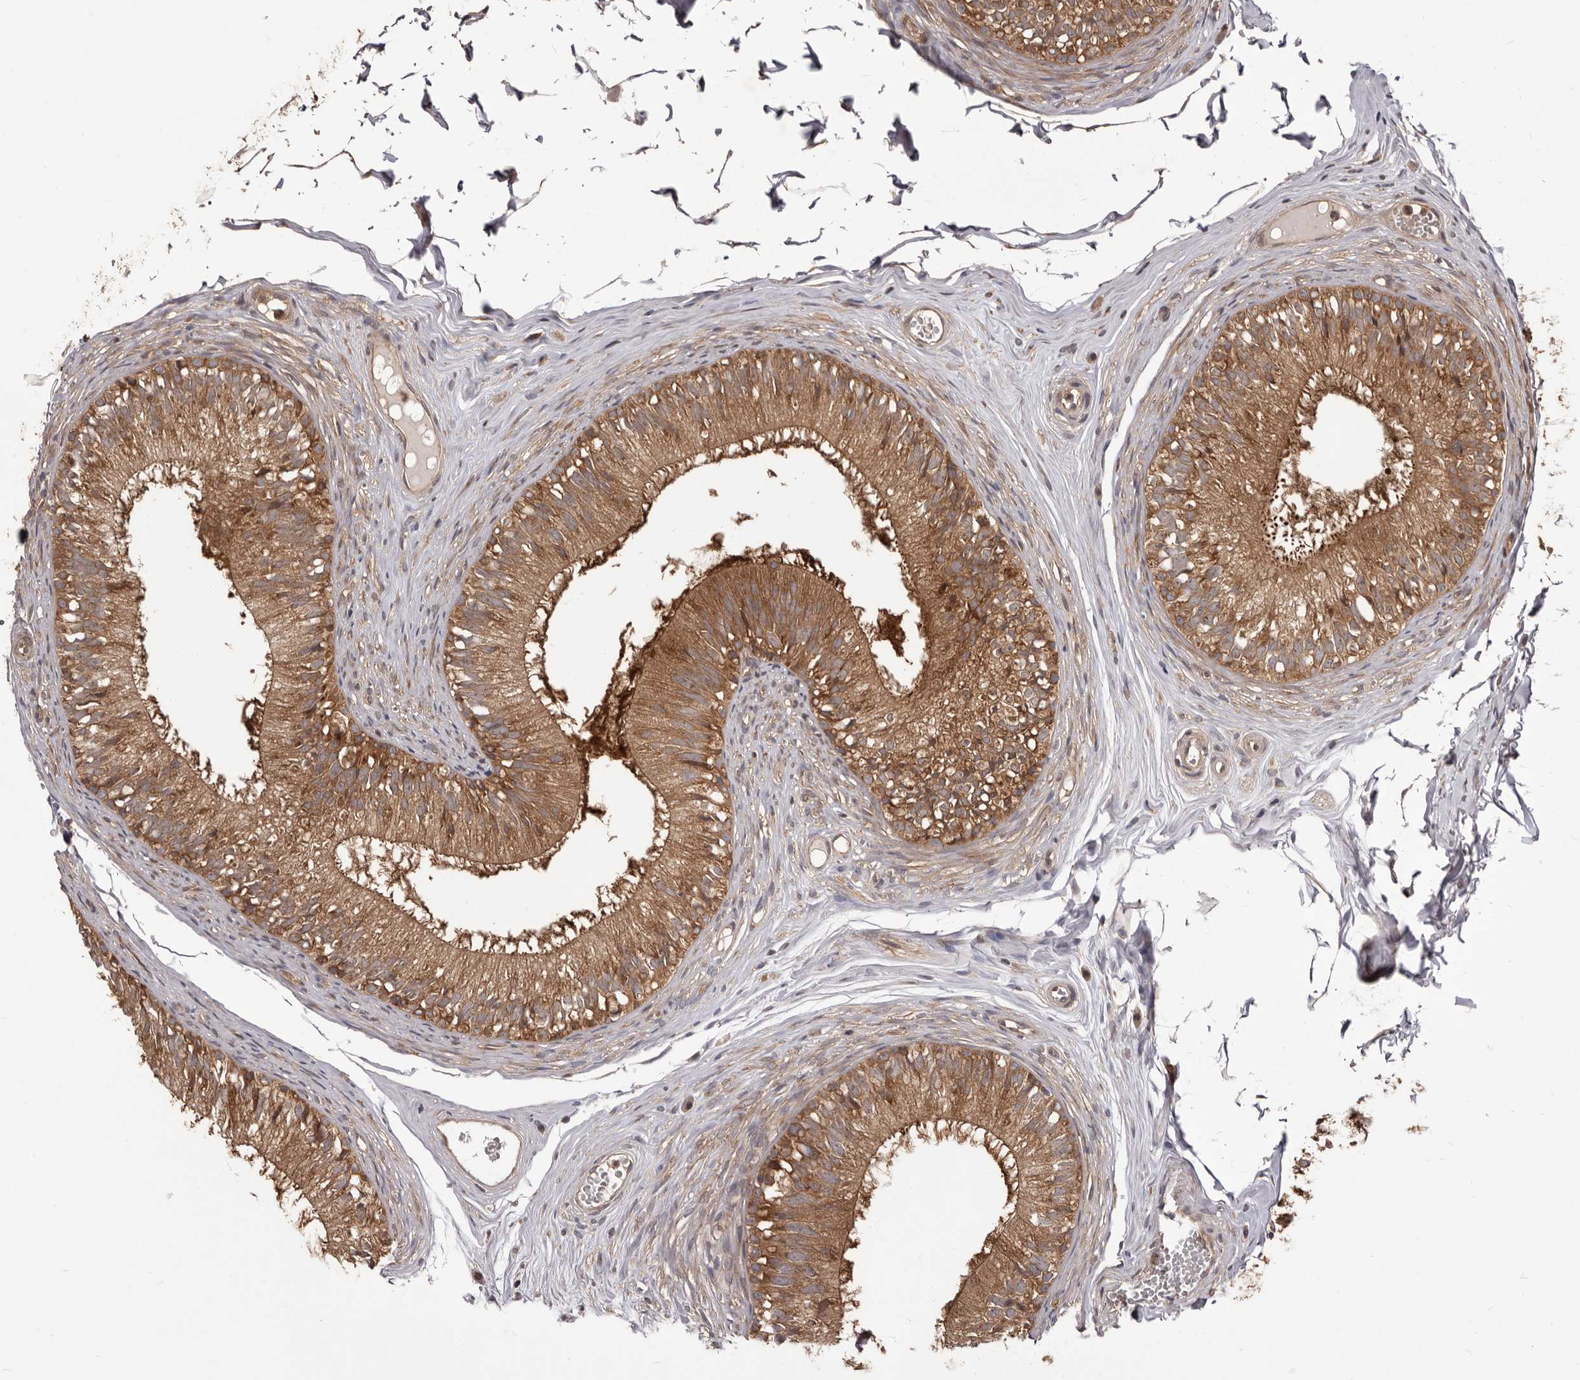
{"staining": {"intensity": "moderate", "quantity": ">75%", "location": "cytoplasmic/membranous"}, "tissue": "epididymis", "cell_type": "Glandular cells", "image_type": "normal", "snomed": [{"axis": "morphology", "description": "Normal tissue, NOS"}, {"axis": "morphology", "description": "Seminoma in situ"}, {"axis": "topography", "description": "Testis"}, {"axis": "topography", "description": "Epididymis"}], "caption": "Immunohistochemistry (IHC) of normal human epididymis shows medium levels of moderate cytoplasmic/membranous staining in approximately >75% of glandular cells.", "gene": "HBS1L", "patient": {"sex": "male", "age": 28}}